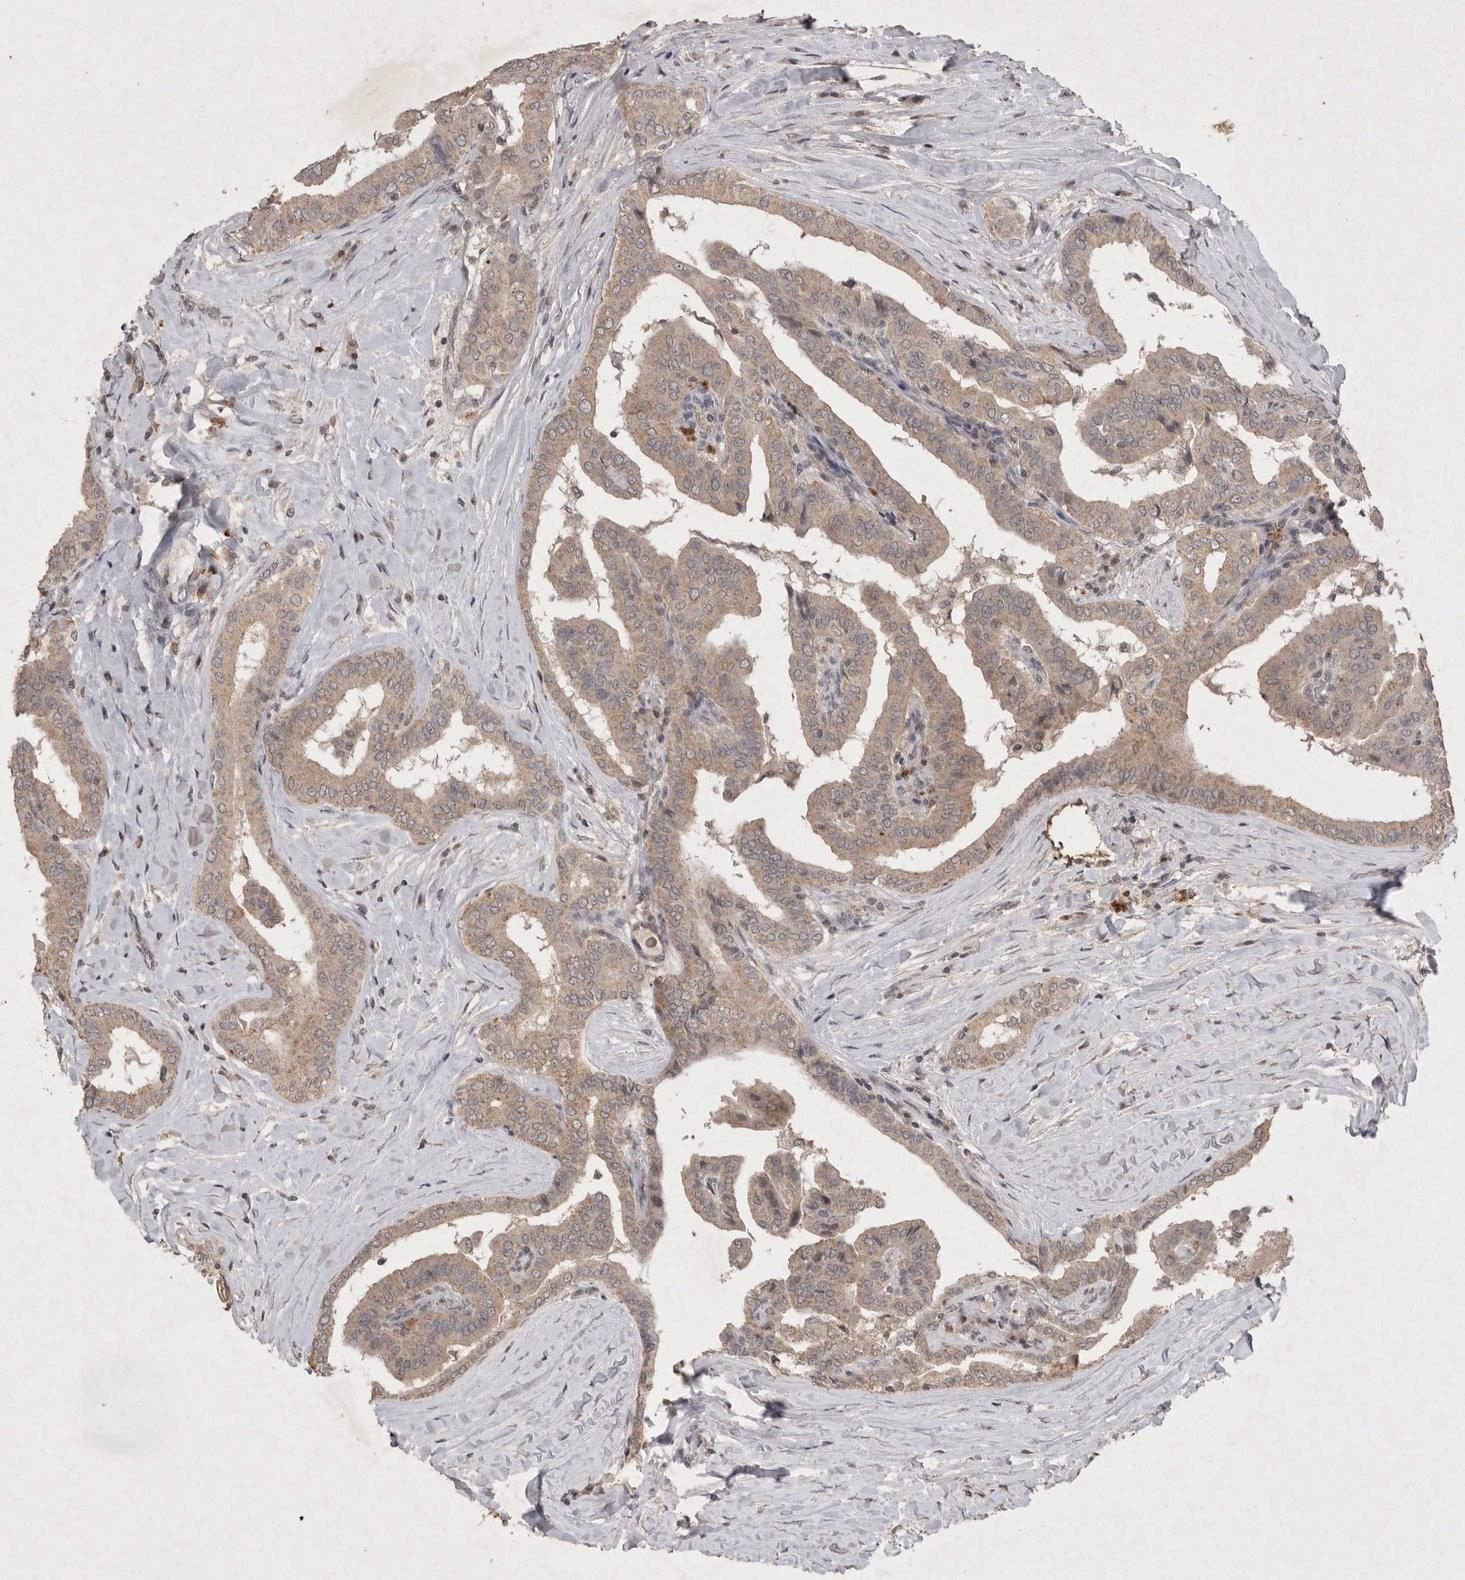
{"staining": {"intensity": "weak", "quantity": ">75%", "location": "cytoplasmic/membranous"}, "tissue": "thyroid cancer", "cell_type": "Tumor cells", "image_type": "cancer", "snomed": [{"axis": "morphology", "description": "Papillary adenocarcinoma, NOS"}, {"axis": "topography", "description": "Thyroid gland"}], "caption": "About >75% of tumor cells in human papillary adenocarcinoma (thyroid) reveal weak cytoplasmic/membranous protein positivity as visualized by brown immunohistochemical staining.", "gene": "APLNR", "patient": {"sex": "male", "age": 33}}